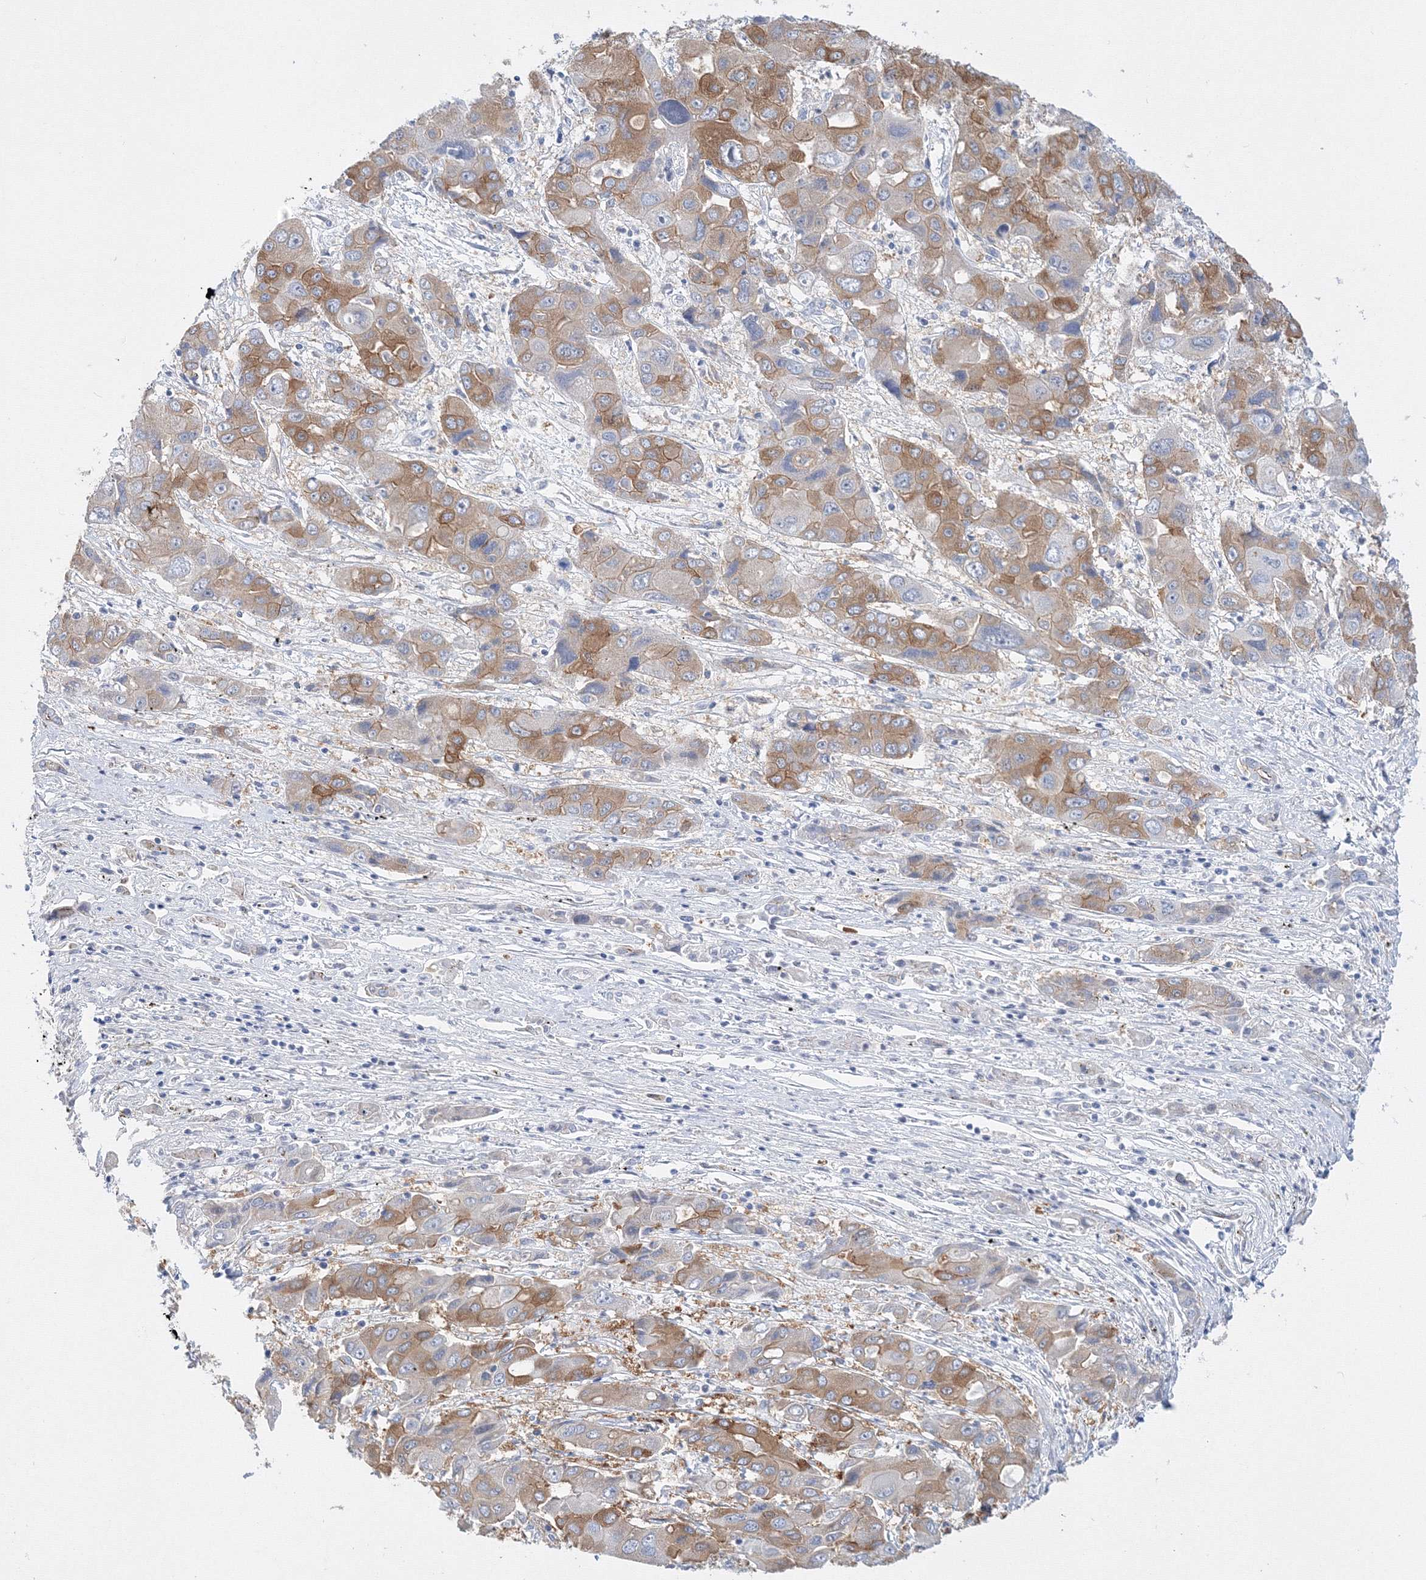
{"staining": {"intensity": "moderate", "quantity": "25%-75%", "location": "cytoplasmic/membranous"}, "tissue": "liver cancer", "cell_type": "Tumor cells", "image_type": "cancer", "snomed": [{"axis": "morphology", "description": "Cholangiocarcinoma"}, {"axis": "topography", "description": "Liver"}], "caption": "A photomicrograph of liver cancer stained for a protein exhibits moderate cytoplasmic/membranous brown staining in tumor cells. The staining is performed using DAB brown chromogen to label protein expression. The nuclei are counter-stained blue using hematoxylin.", "gene": "AASDH", "patient": {"sex": "male", "age": 67}}